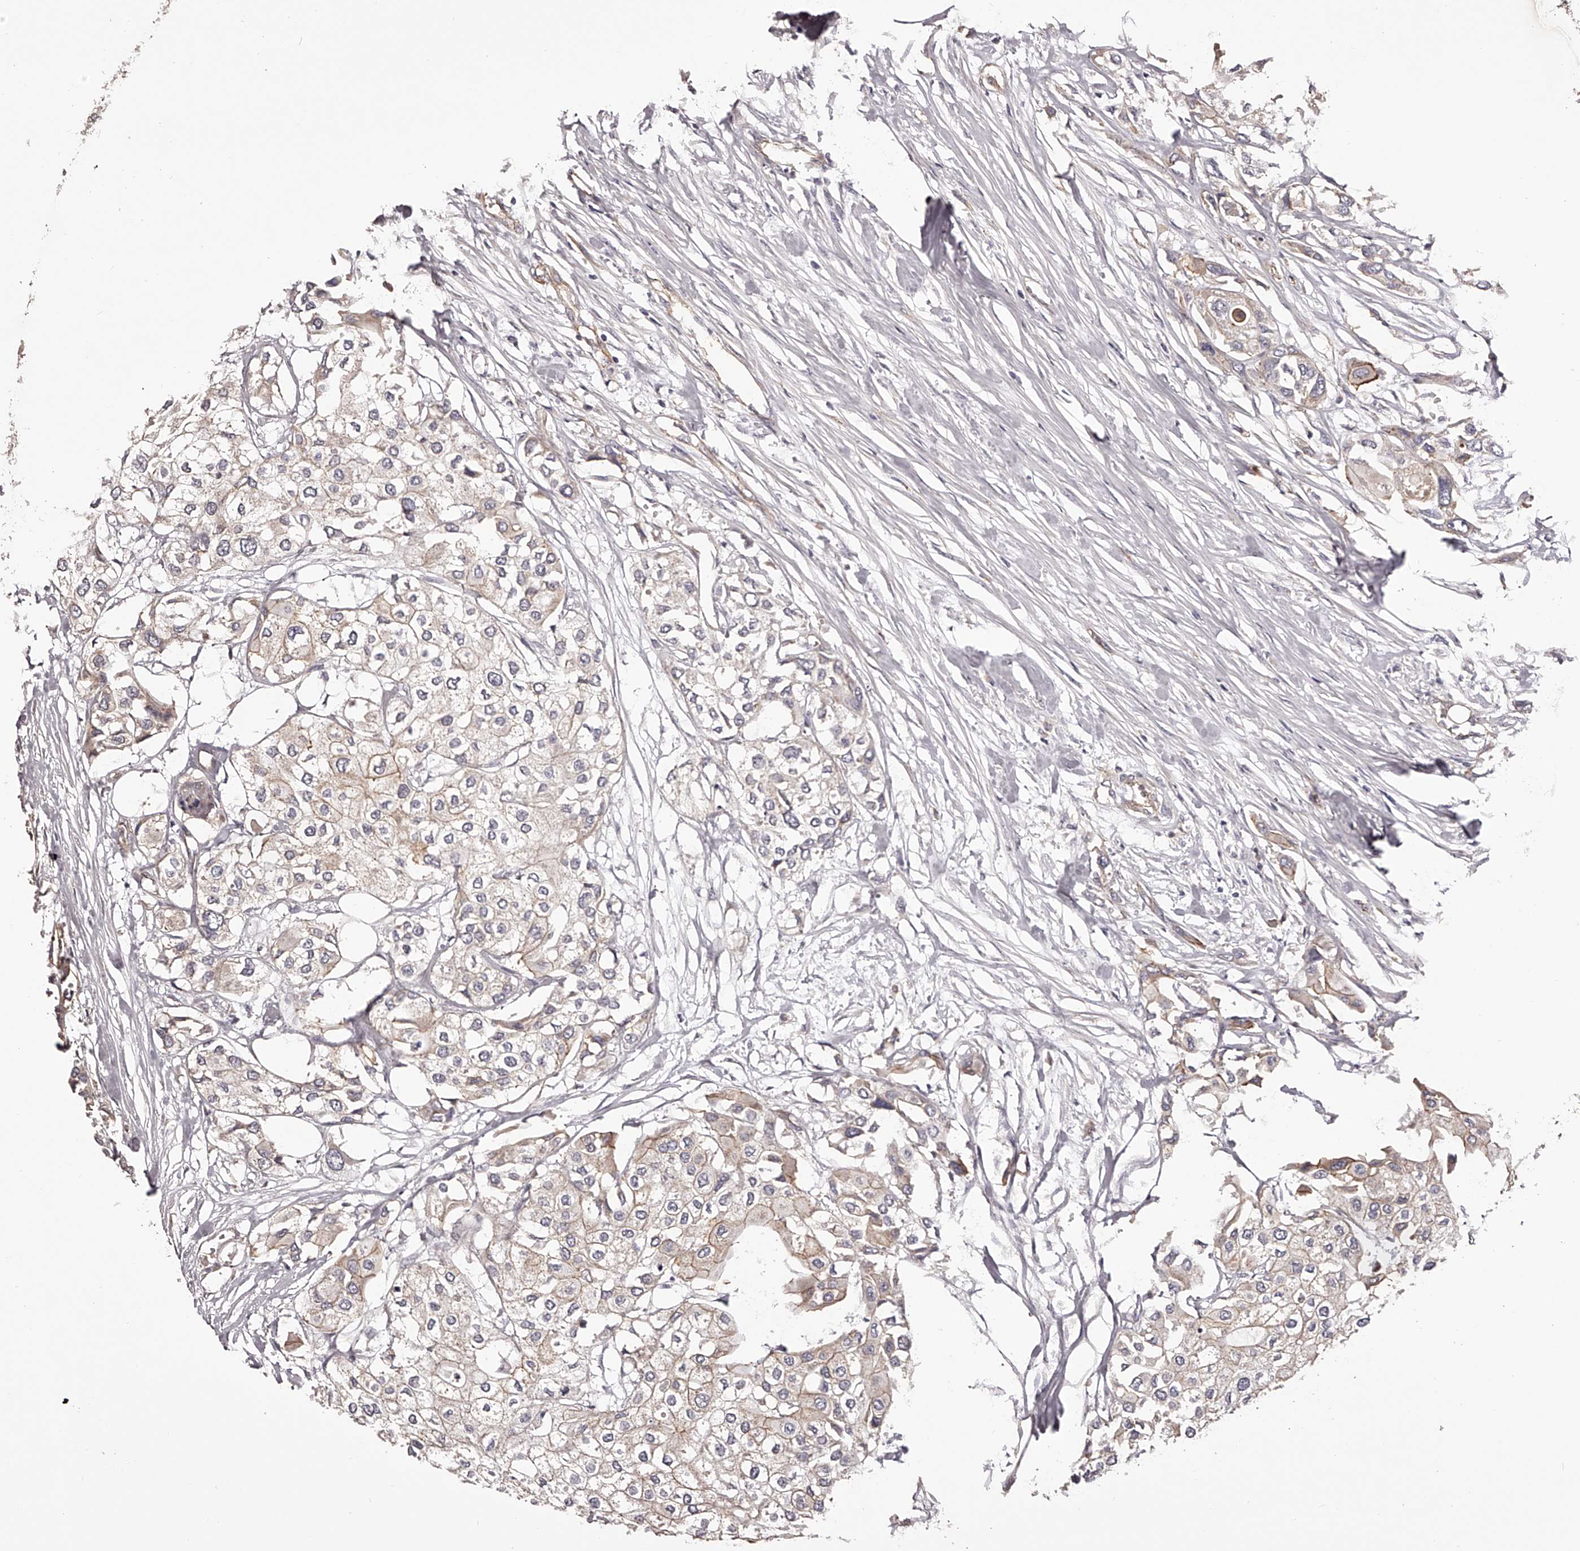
{"staining": {"intensity": "weak", "quantity": "<25%", "location": "cytoplasmic/membranous"}, "tissue": "urothelial cancer", "cell_type": "Tumor cells", "image_type": "cancer", "snomed": [{"axis": "morphology", "description": "Urothelial carcinoma, High grade"}, {"axis": "topography", "description": "Urinary bladder"}], "caption": "This is a histopathology image of IHC staining of urothelial carcinoma (high-grade), which shows no staining in tumor cells.", "gene": "LTV1", "patient": {"sex": "male", "age": 64}}